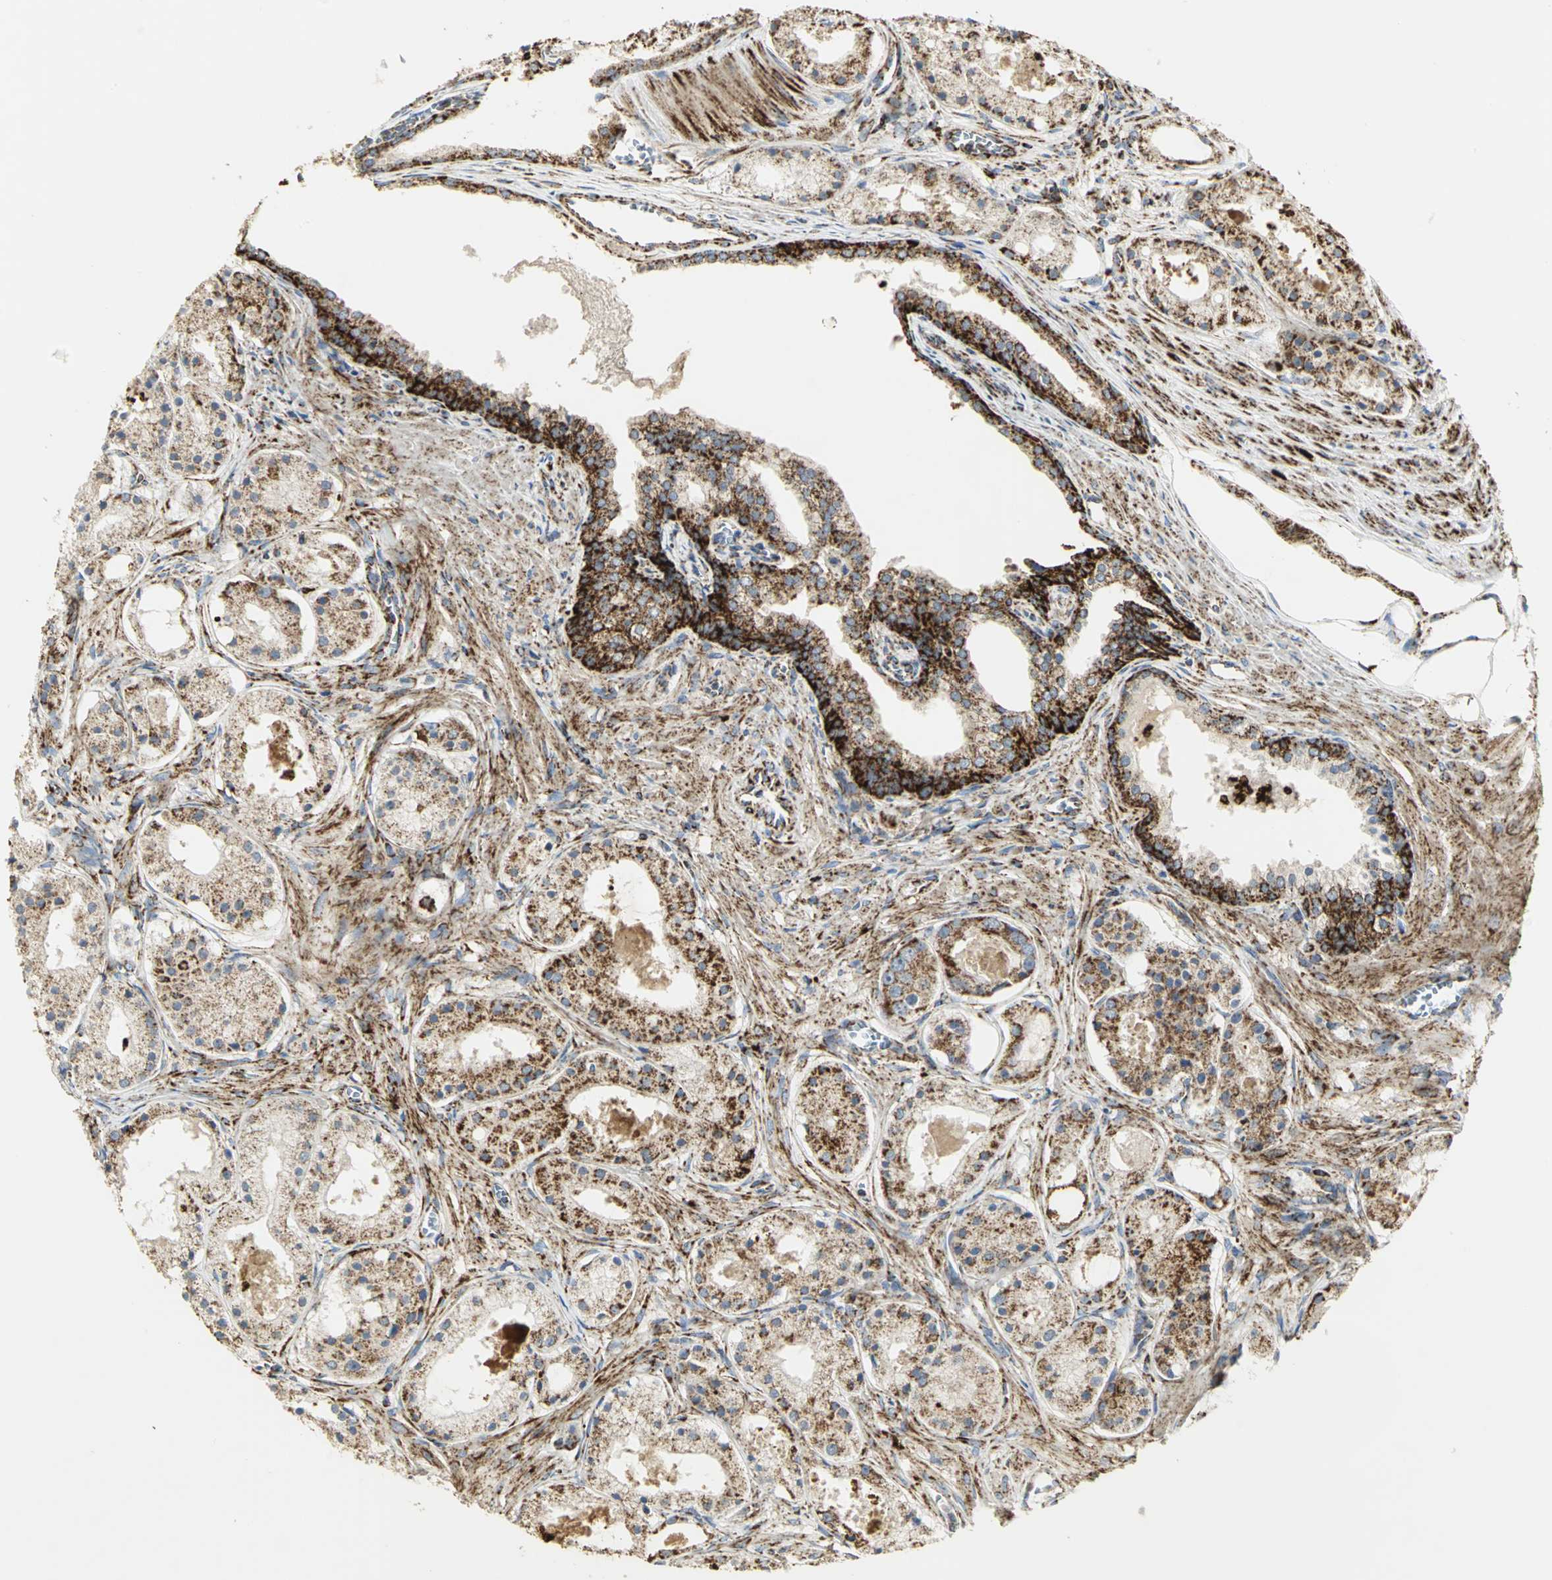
{"staining": {"intensity": "strong", "quantity": ">75%", "location": "cytoplasmic/membranous"}, "tissue": "prostate cancer", "cell_type": "Tumor cells", "image_type": "cancer", "snomed": [{"axis": "morphology", "description": "Adenocarcinoma, Low grade"}, {"axis": "topography", "description": "Prostate"}], "caption": "High-magnification brightfield microscopy of adenocarcinoma (low-grade) (prostate) stained with DAB (brown) and counterstained with hematoxylin (blue). tumor cells exhibit strong cytoplasmic/membranous staining is seen in approximately>75% of cells. (IHC, brightfield microscopy, high magnification).", "gene": "VDAC1", "patient": {"sex": "male", "age": 57}}